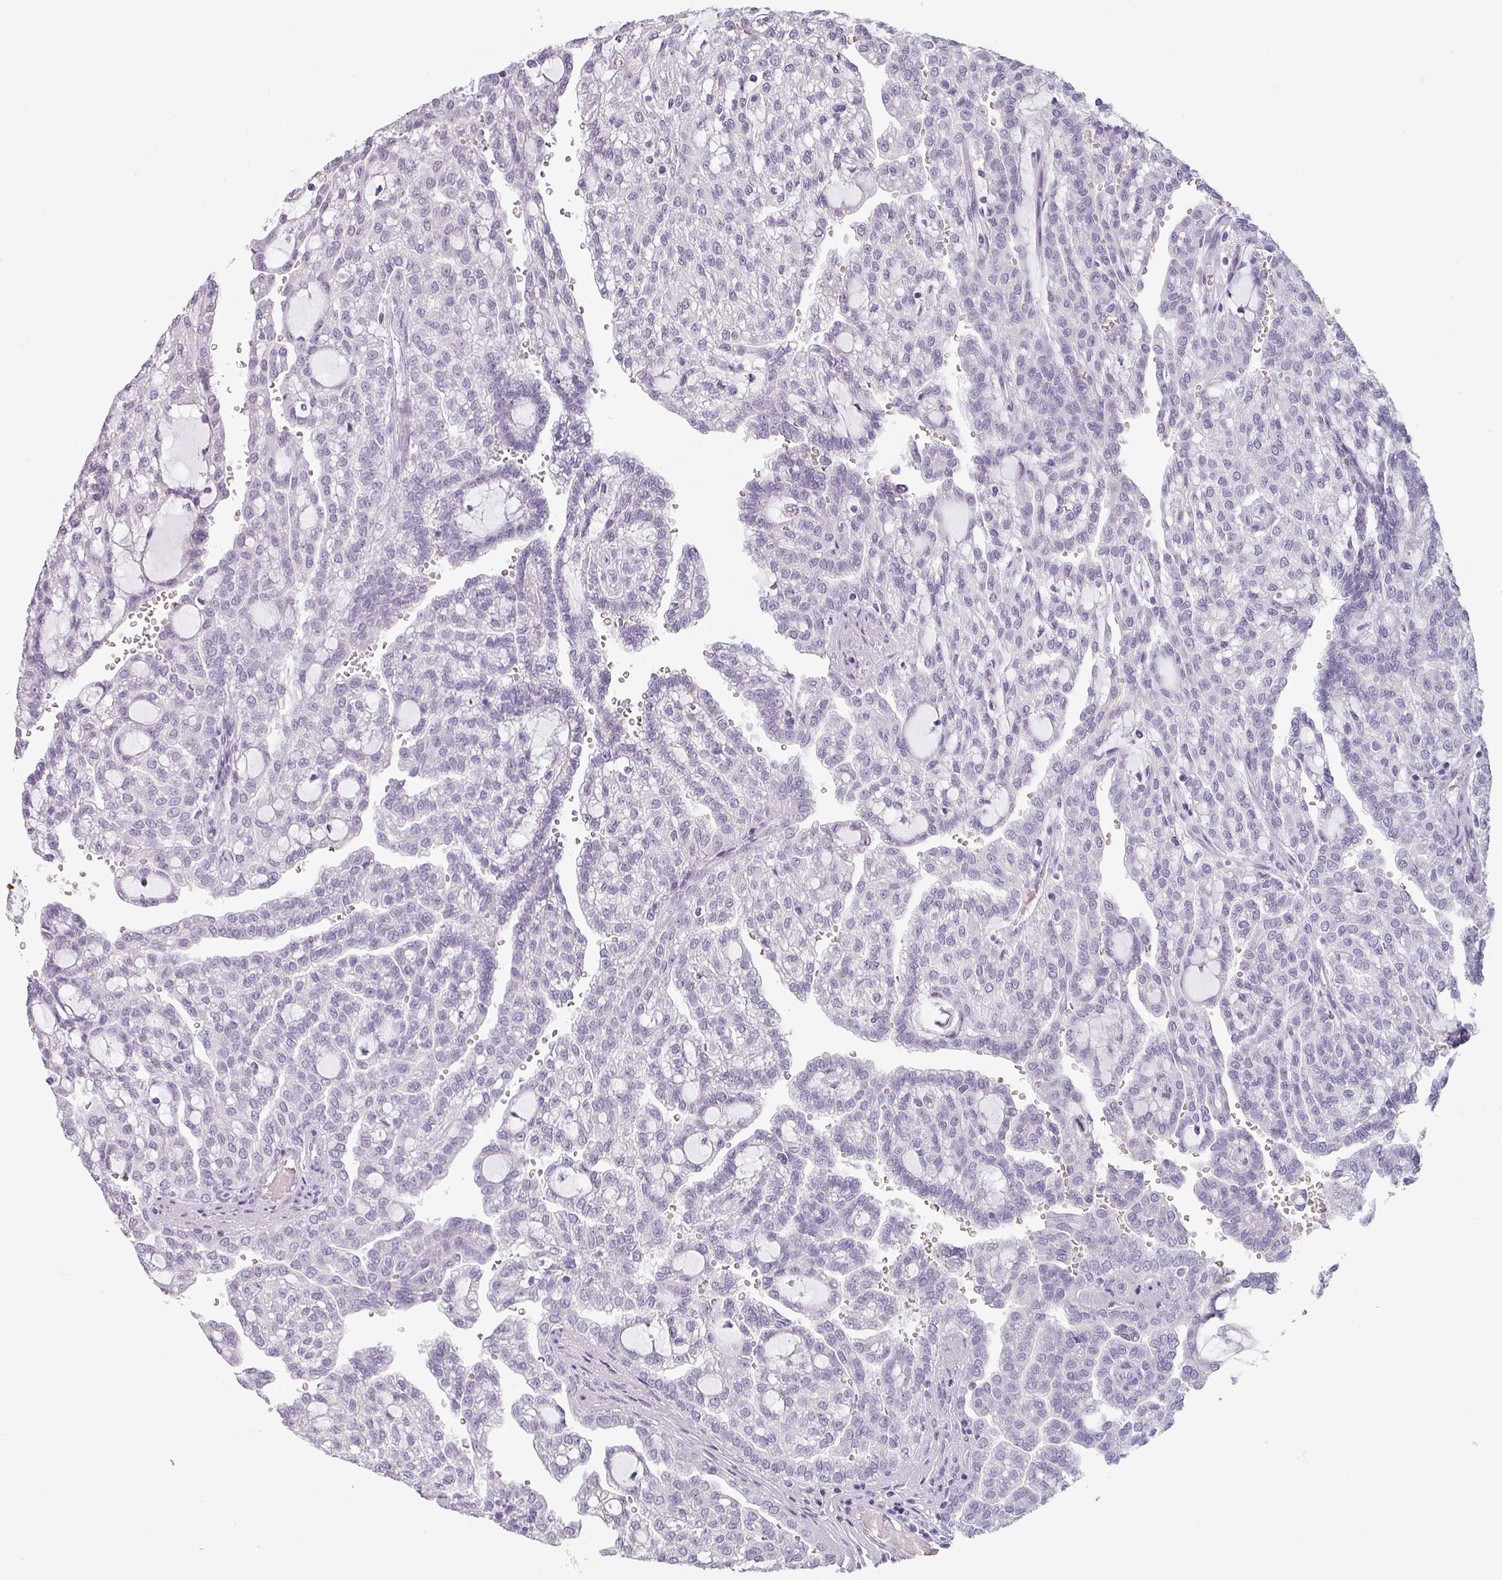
{"staining": {"intensity": "negative", "quantity": "none", "location": "none"}, "tissue": "renal cancer", "cell_type": "Tumor cells", "image_type": "cancer", "snomed": [{"axis": "morphology", "description": "Adenocarcinoma, NOS"}, {"axis": "topography", "description": "Kidney"}], "caption": "This is a micrograph of immunohistochemistry staining of renal adenocarcinoma, which shows no expression in tumor cells.", "gene": "SFTPA1", "patient": {"sex": "male", "age": 63}}